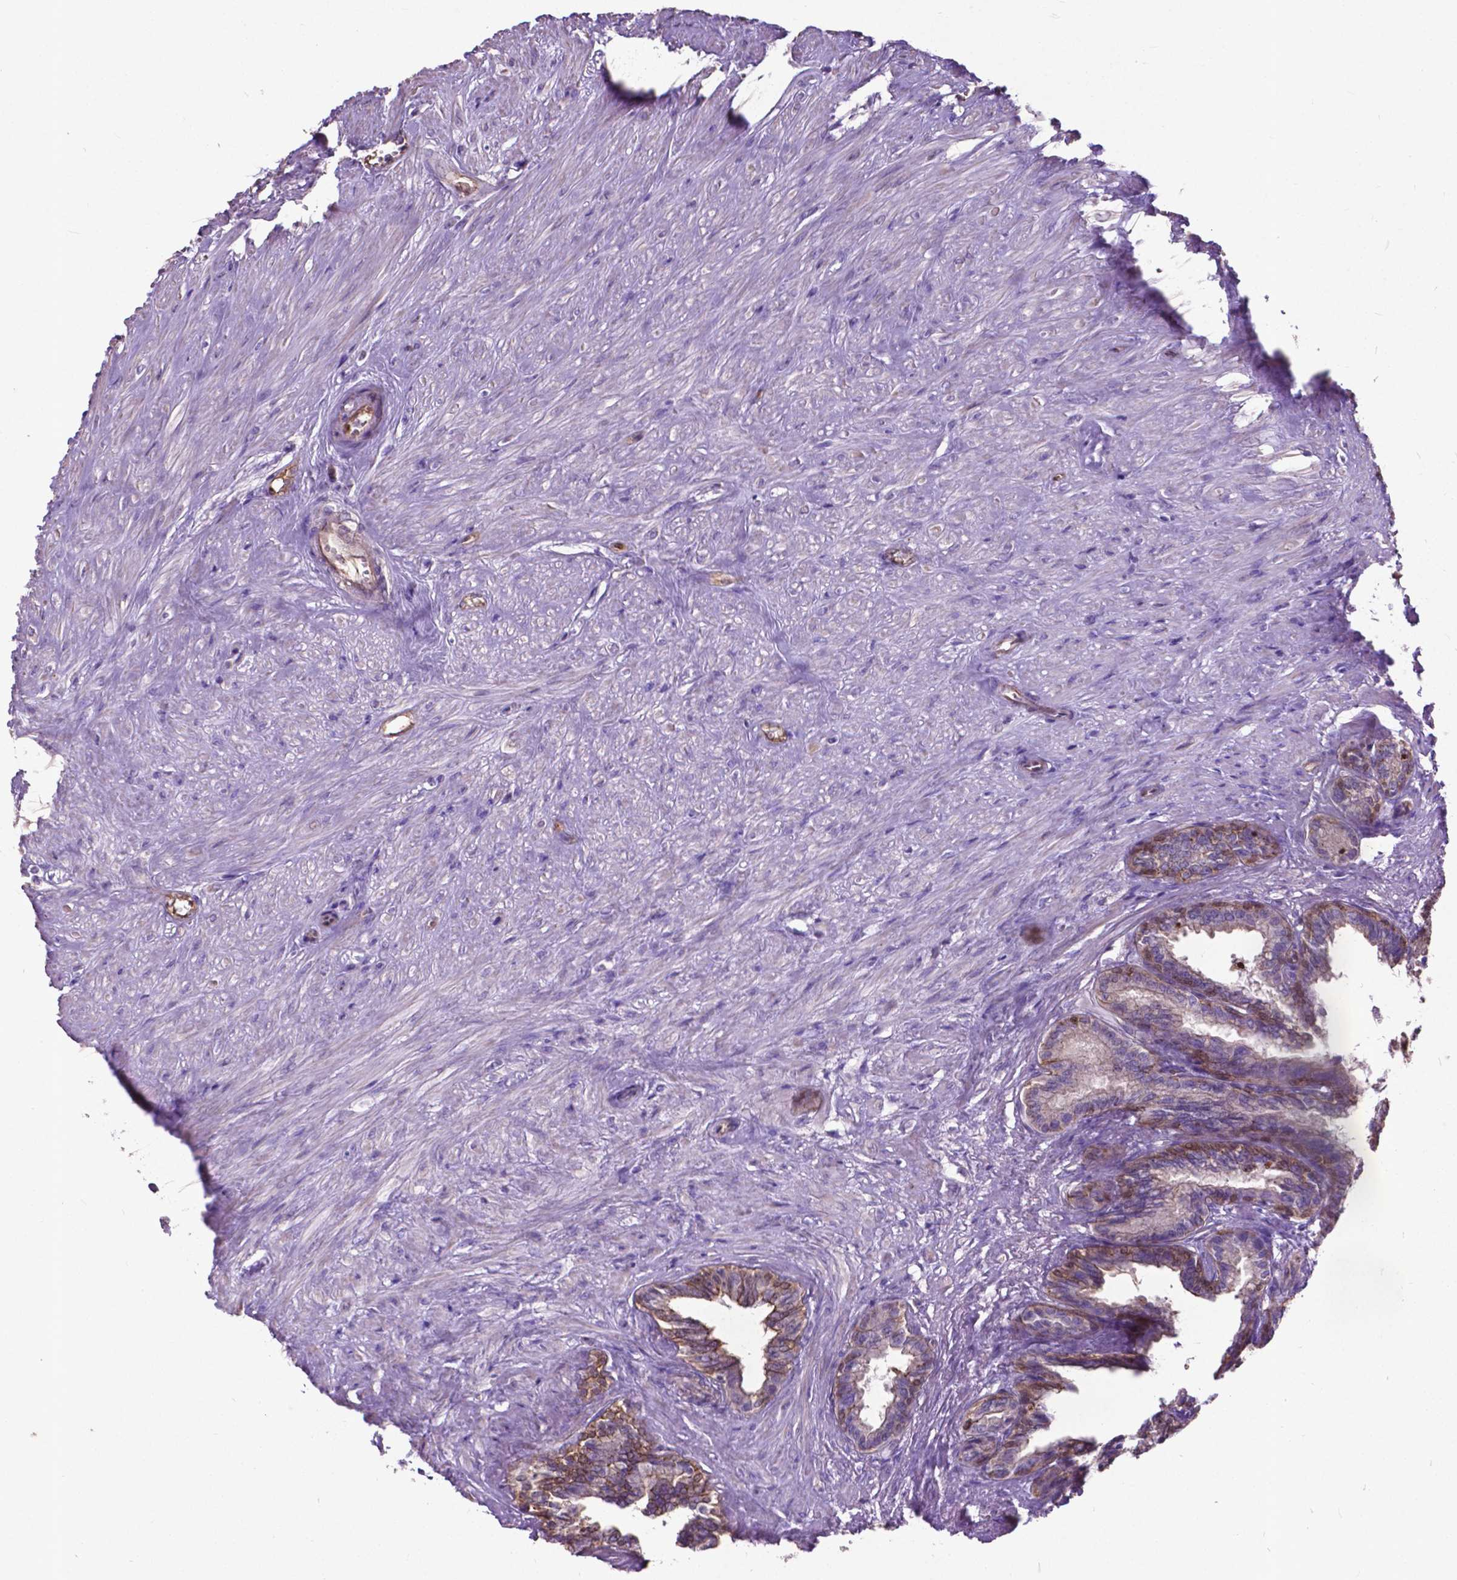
{"staining": {"intensity": "weak", "quantity": "<25%", "location": "cytoplasmic/membranous"}, "tissue": "seminal vesicle", "cell_type": "Glandular cells", "image_type": "normal", "snomed": [{"axis": "morphology", "description": "Normal tissue, NOS"}, {"axis": "morphology", "description": "Urothelial carcinoma, NOS"}, {"axis": "topography", "description": "Urinary bladder"}, {"axis": "topography", "description": "Seminal veicle"}], "caption": "This is a image of IHC staining of unremarkable seminal vesicle, which shows no staining in glandular cells. (DAB (3,3'-diaminobenzidine) immunohistochemistry visualized using brightfield microscopy, high magnification).", "gene": "PDLIM1", "patient": {"sex": "male", "age": 76}}